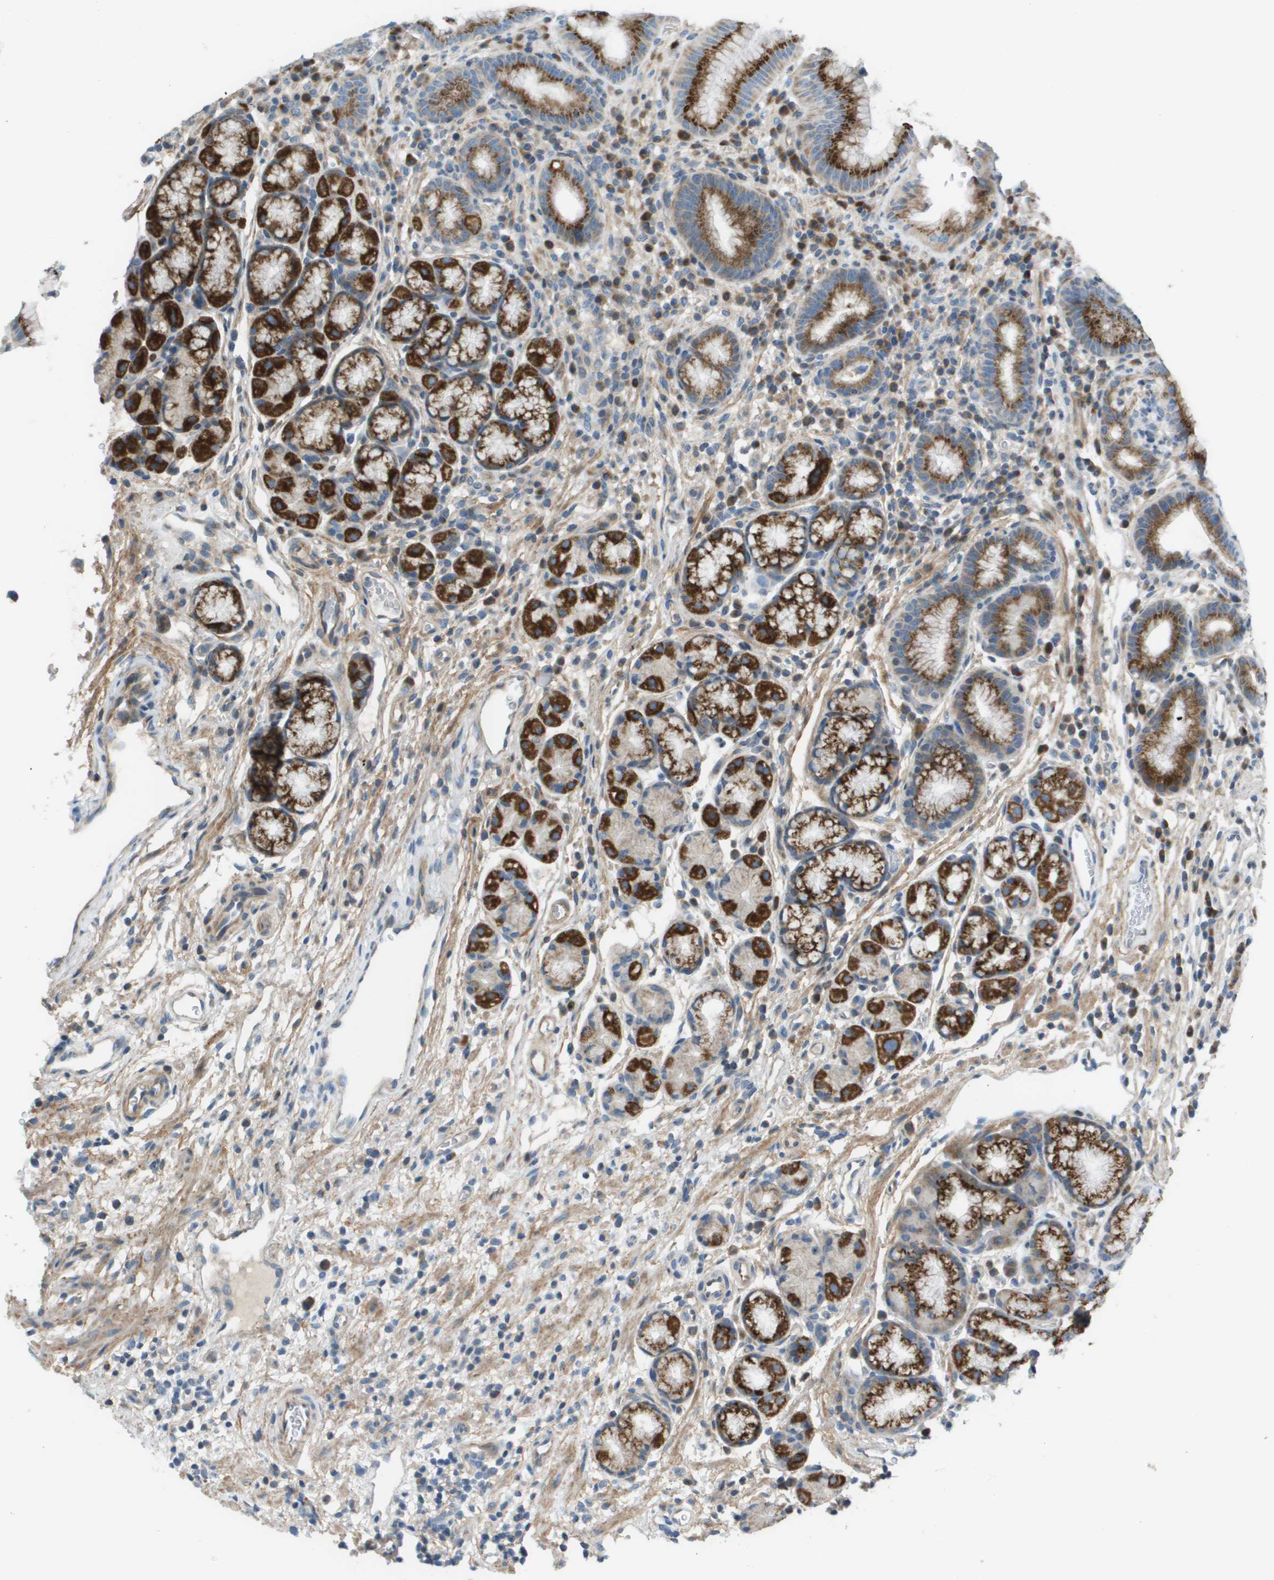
{"staining": {"intensity": "strong", "quantity": "25%-75%", "location": "cytoplasmic/membranous"}, "tissue": "stomach", "cell_type": "Glandular cells", "image_type": "normal", "snomed": [{"axis": "morphology", "description": "Normal tissue, NOS"}, {"axis": "morphology", "description": "Carcinoid, malignant, NOS"}, {"axis": "topography", "description": "Stomach, upper"}], "caption": "The photomicrograph shows immunohistochemical staining of unremarkable stomach. There is strong cytoplasmic/membranous positivity is identified in about 25%-75% of glandular cells.", "gene": "GALNT6", "patient": {"sex": "male", "age": 39}}